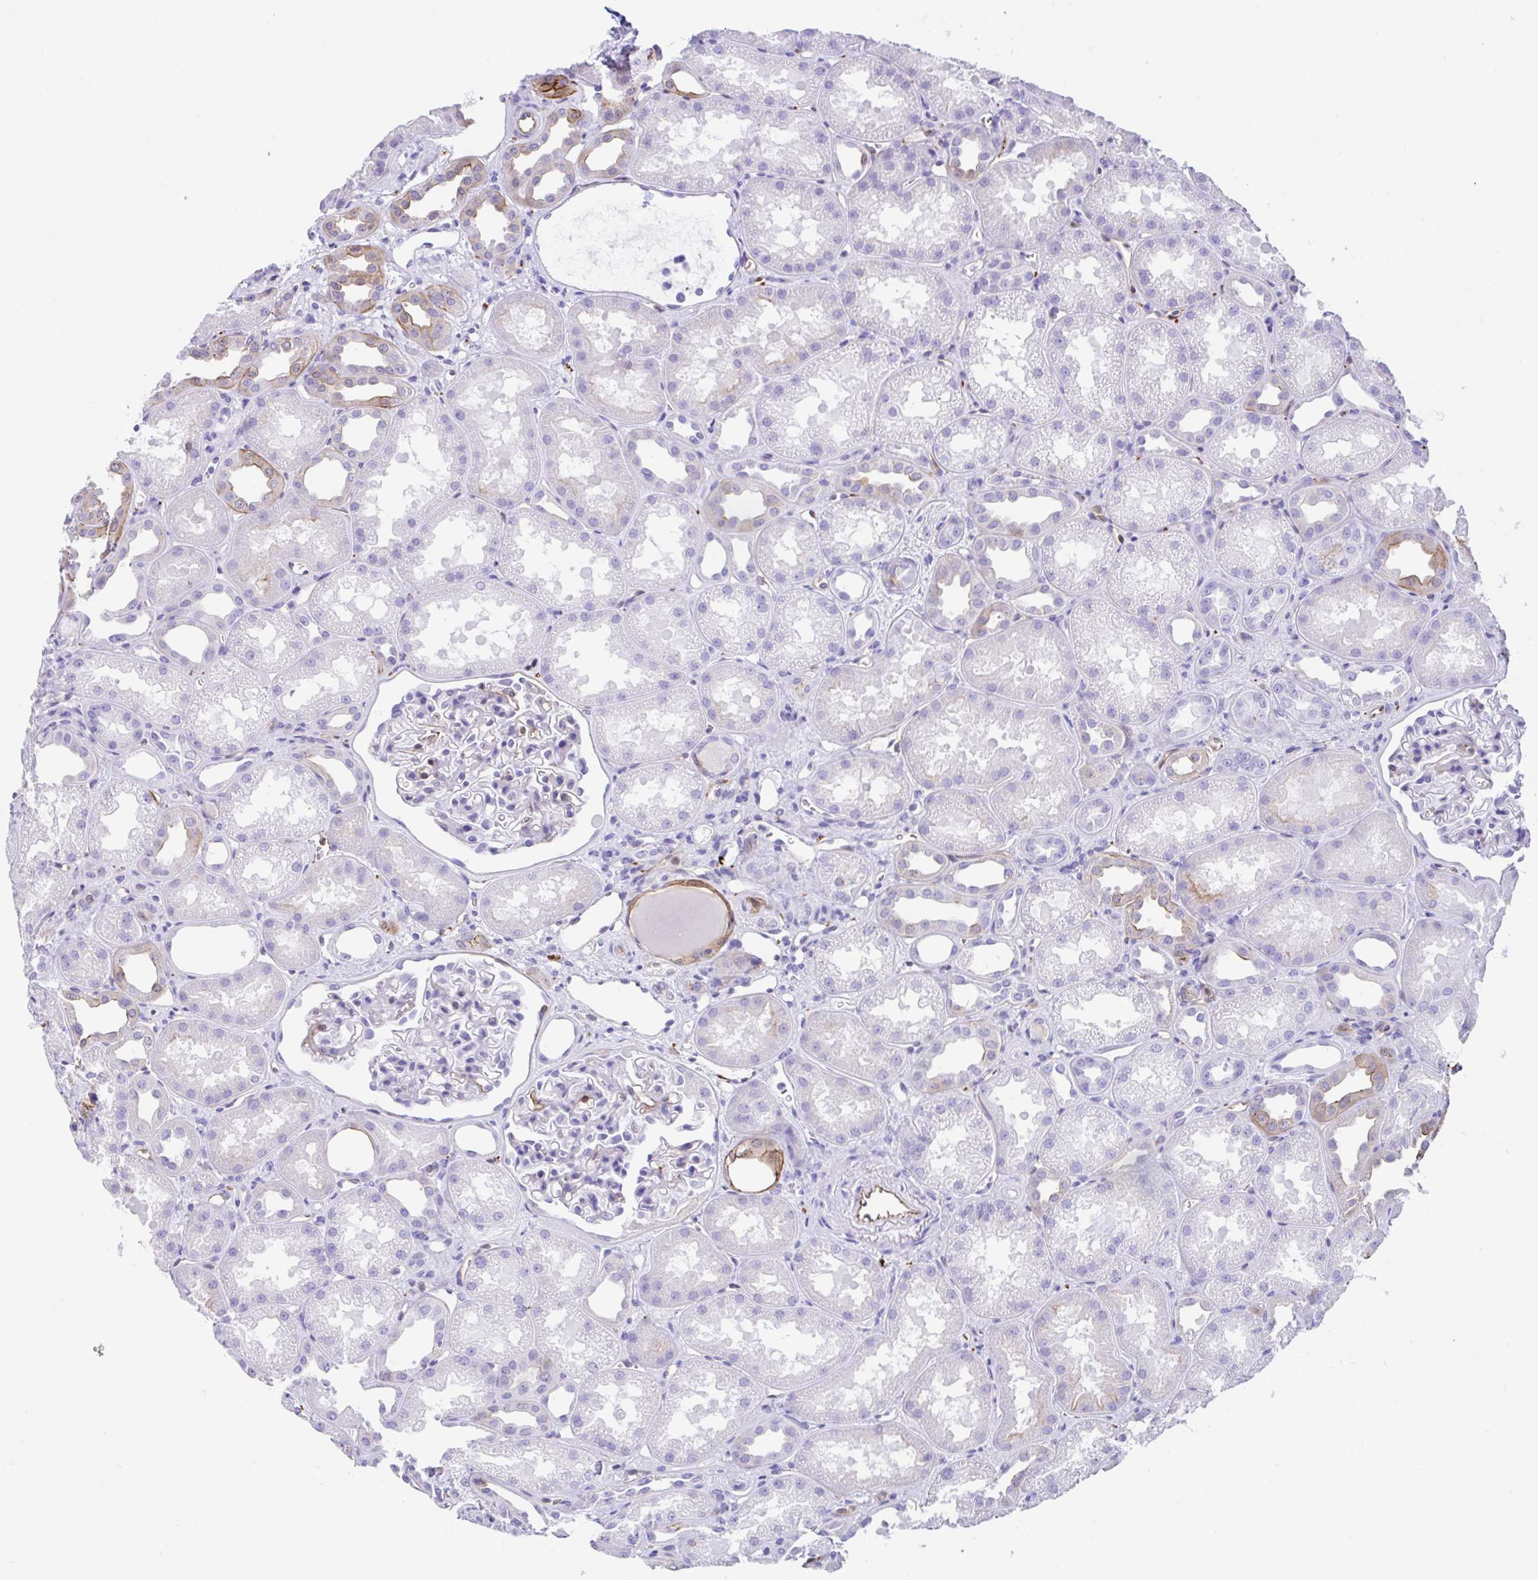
{"staining": {"intensity": "moderate", "quantity": "<25%", "location": "cytoplasmic/membranous"}, "tissue": "kidney", "cell_type": "Cells in glomeruli", "image_type": "normal", "snomed": [{"axis": "morphology", "description": "Normal tissue, NOS"}, {"axis": "topography", "description": "Kidney"}], "caption": "The histopathology image displays a brown stain indicating the presence of a protein in the cytoplasmic/membranous of cells in glomeruli in kidney.", "gene": "FAM107A", "patient": {"sex": "male", "age": 61}}